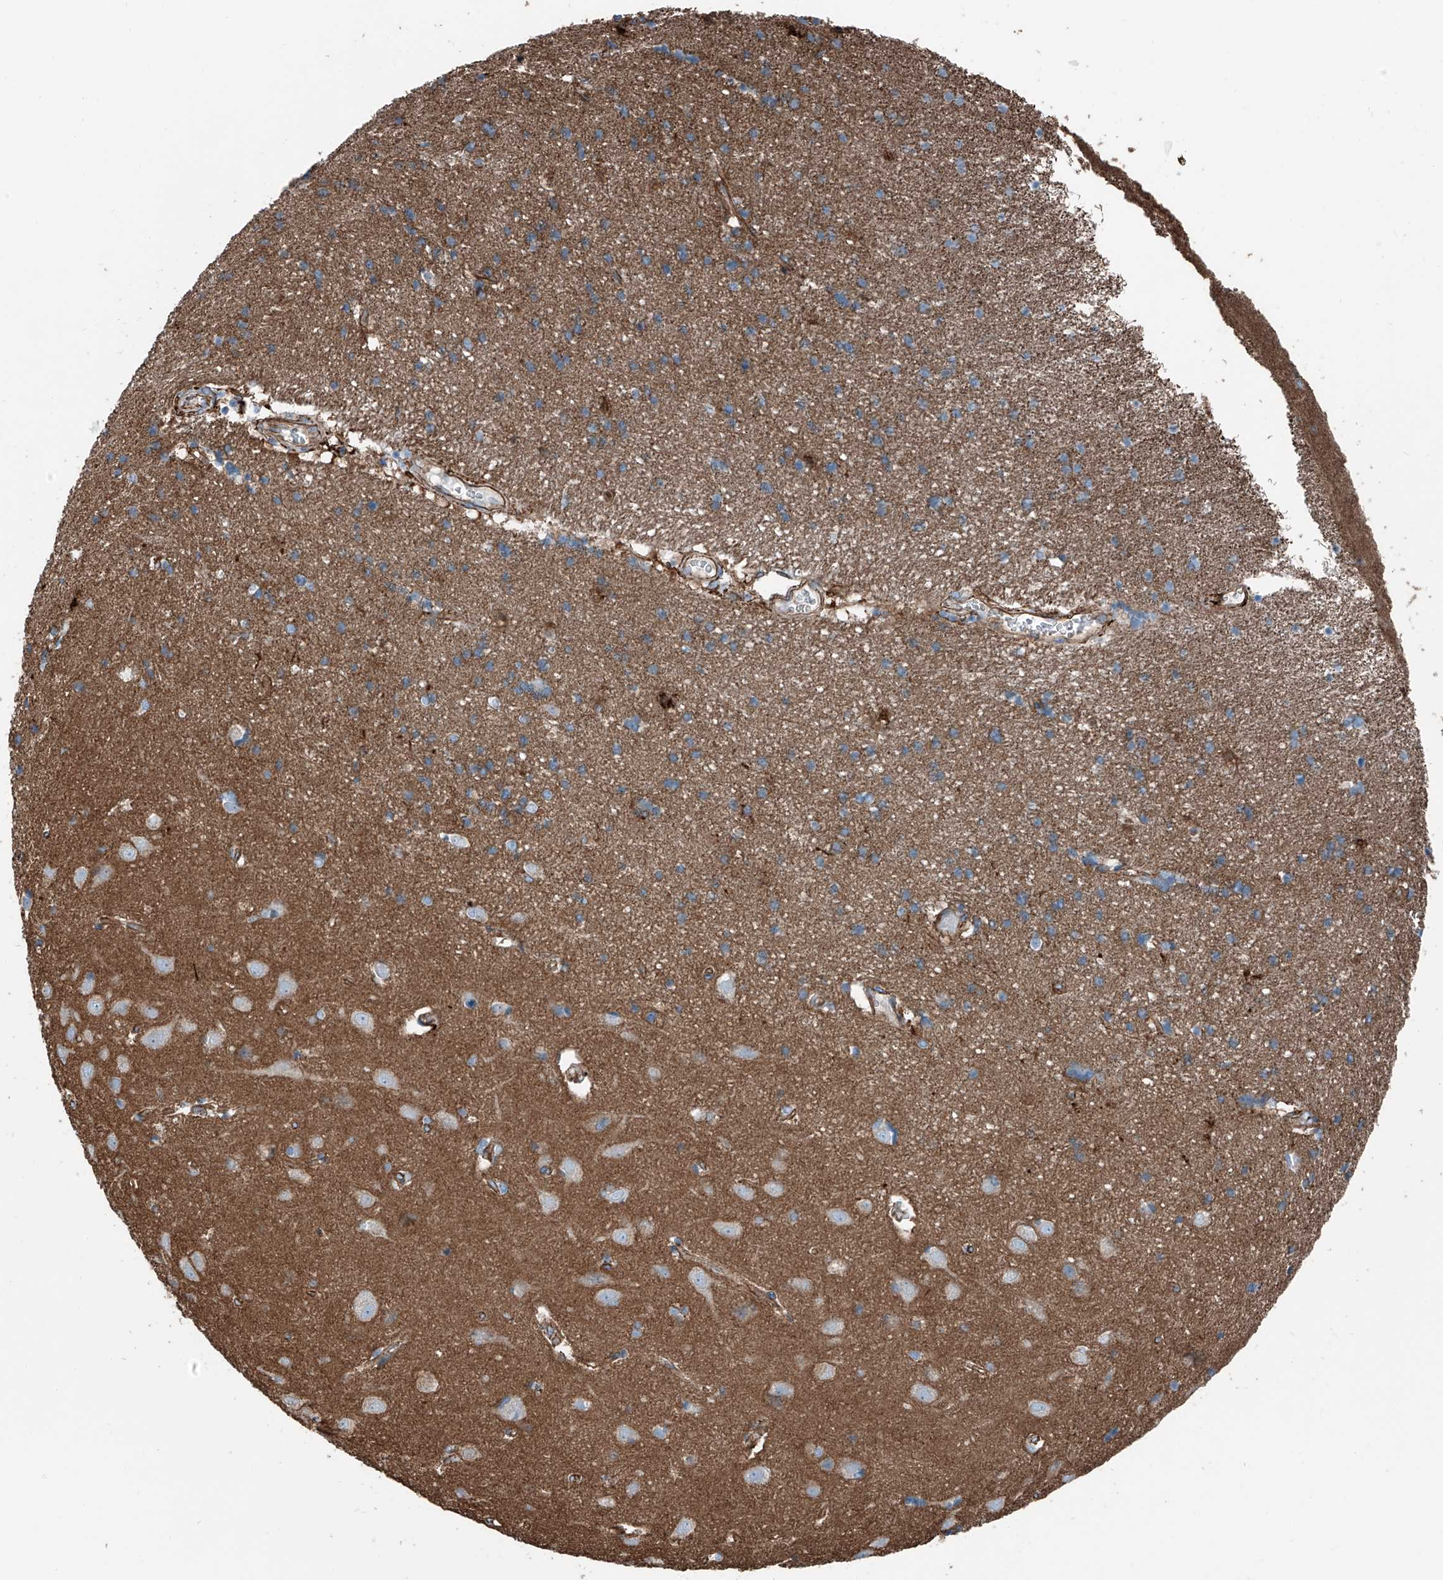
{"staining": {"intensity": "moderate", "quantity": ">75%", "location": "cytoplasmic/membranous"}, "tissue": "cerebral cortex", "cell_type": "Endothelial cells", "image_type": "normal", "snomed": [{"axis": "morphology", "description": "Normal tissue, NOS"}, {"axis": "topography", "description": "Cerebral cortex"}], "caption": "Immunohistochemistry (IHC) photomicrograph of benign cerebral cortex: human cerebral cortex stained using IHC displays medium levels of moderate protein expression localized specifically in the cytoplasmic/membranous of endothelial cells, appearing as a cytoplasmic/membranous brown color.", "gene": "THEMIS2", "patient": {"sex": "male", "age": 54}}